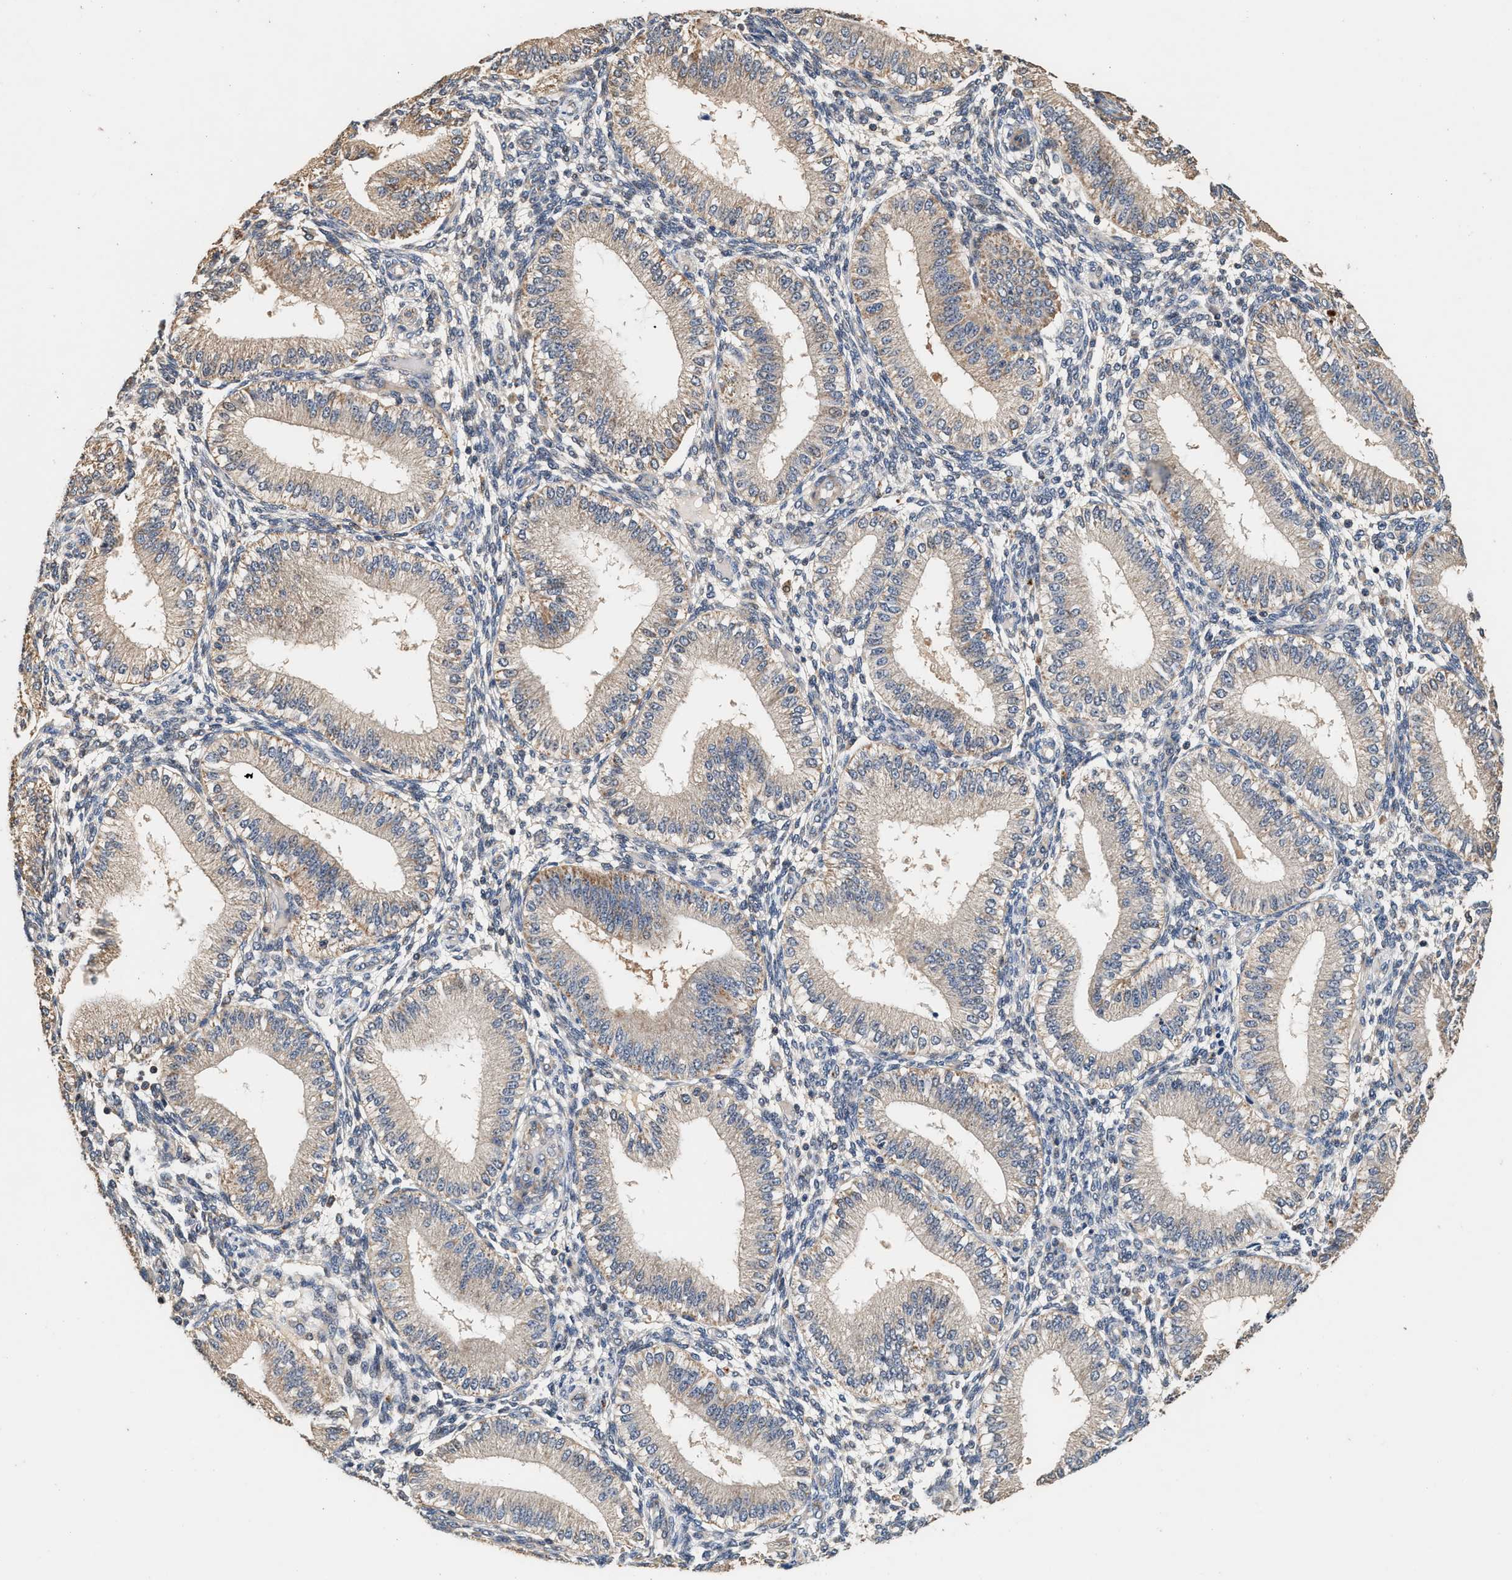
{"staining": {"intensity": "negative", "quantity": "none", "location": "none"}, "tissue": "endometrium", "cell_type": "Cells in endometrial stroma", "image_type": "normal", "snomed": [{"axis": "morphology", "description": "Normal tissue, NOS"}, {"axis": "topography", "description": "Endometrium"}], "caption": "Cells in endometrial stroma show no significant staining in benign endometrium. The staining is performed using DAB brown chromogen with nuclei counter-stained in using hematoxylin.", "gene": "PTGR3", "patient": {"sex": "female", "age": 39}}